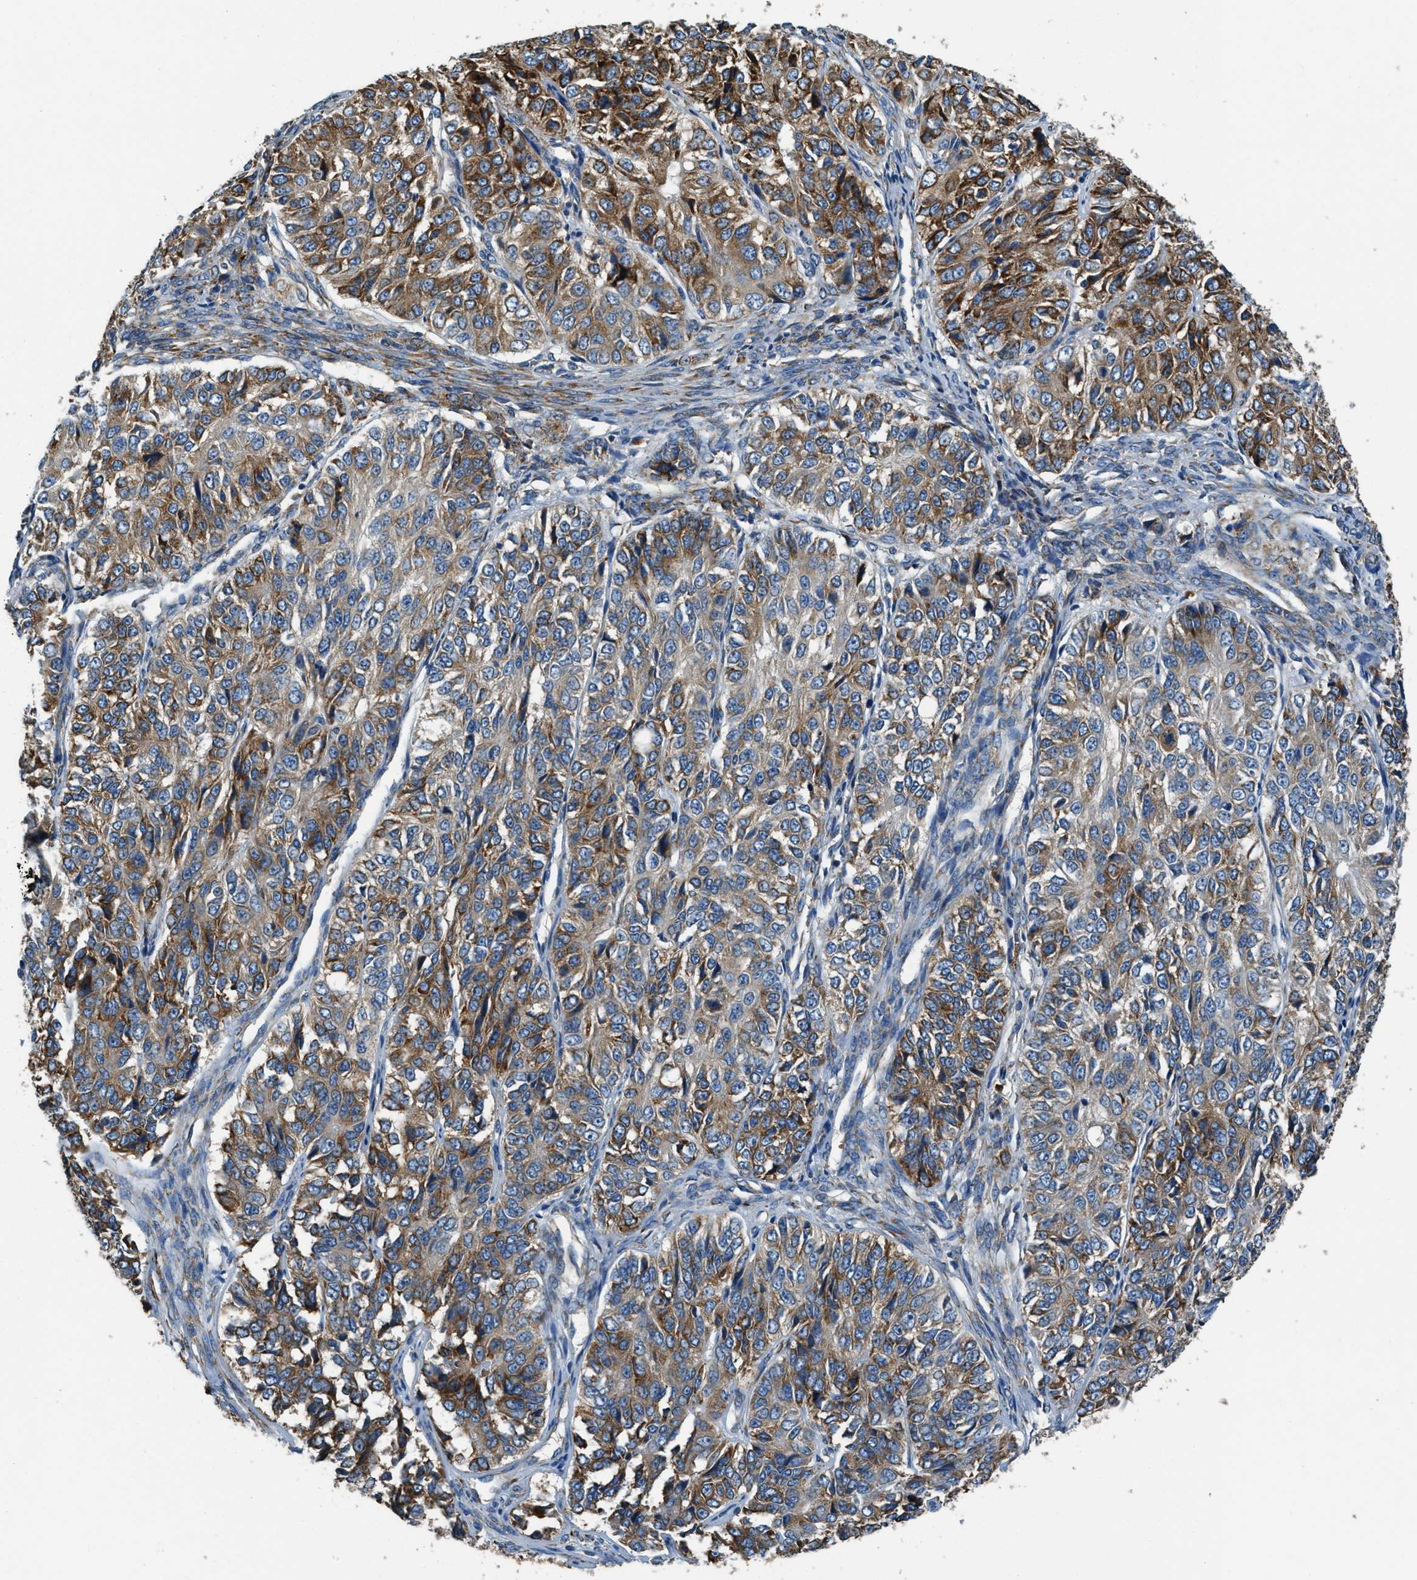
{"staining": {"intensity": "strong", "quantity": ">75%", "location": "cytoplasmic/membranous"}, "tissue": "ovarian cancer", "cell_type": "Tumor cells", "image_type": "cancer", "snomed": [{"axis": "morphology", "description": "Carcinoma, endometroid"}, {"axis": "topography", "description": "Ovary"}], "caption": "Protein staining displays strong cytoplasmic/membranous positivity in approximately >75% of tumor cells in ovarian cancer.", "gene": "GIMAP8", "patient": {"sex": "female", "age": 51}}